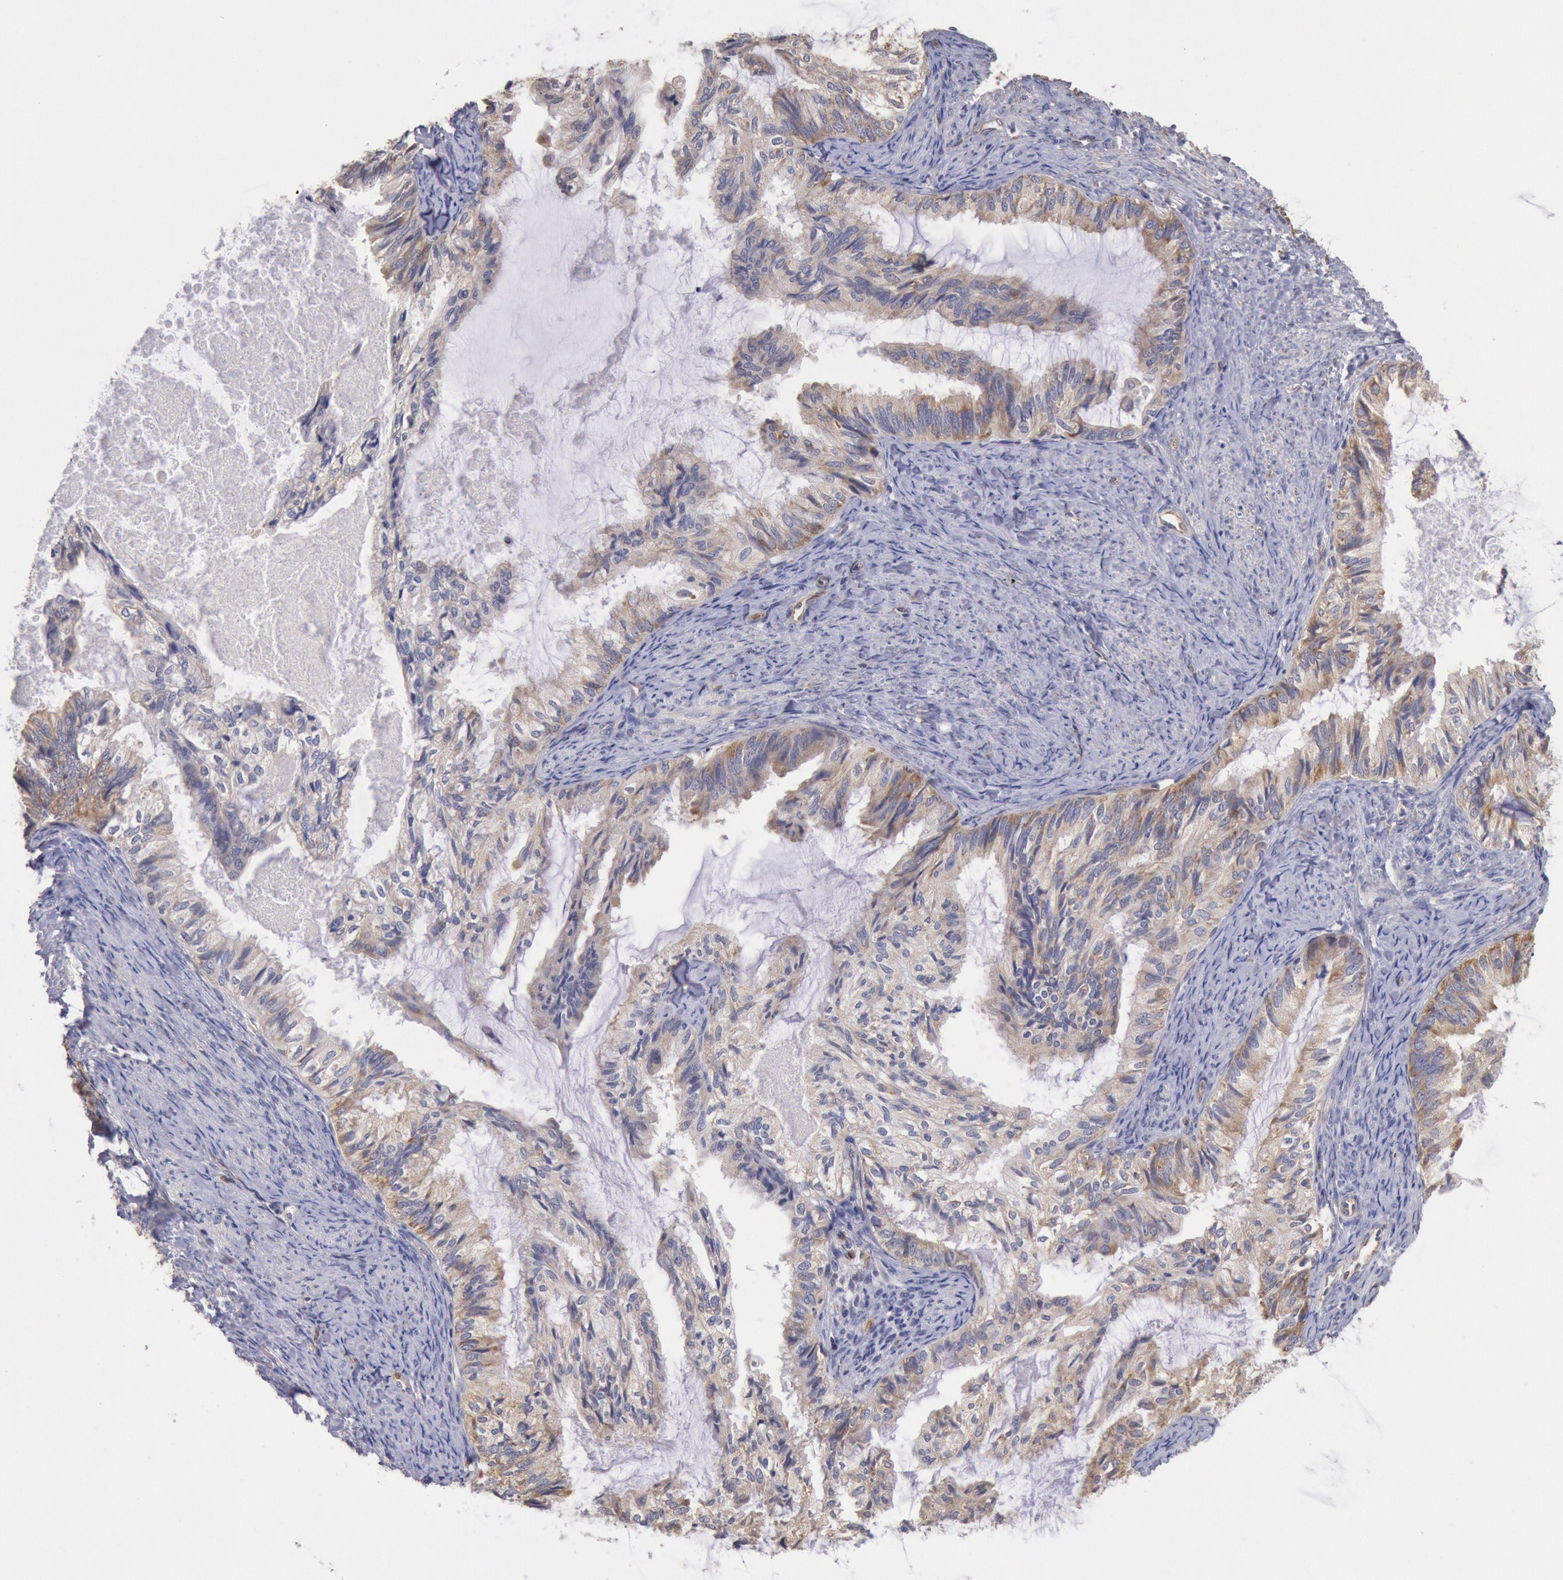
{"staining": {"intensity": "weak", "quantity": ">75%", "location": "cytoplasmic/membranous"}, "tissue": "endometrial cancer", "cell_type": "Tumor cells", "image_type": "cancer", "snomed": [{"axis": "morphology", "description": "Adenocarcinoma, NOS"}, {"axis": "topography", "description": "Endometrium"}], "caption": "Brown immunohistochemical staining in endometrial cancer shows weak cytoplasmic/membranous staining in about >75% of tumor cells.", "gene": "DRG1", "patient": {"sex": "female", "age": 86}}